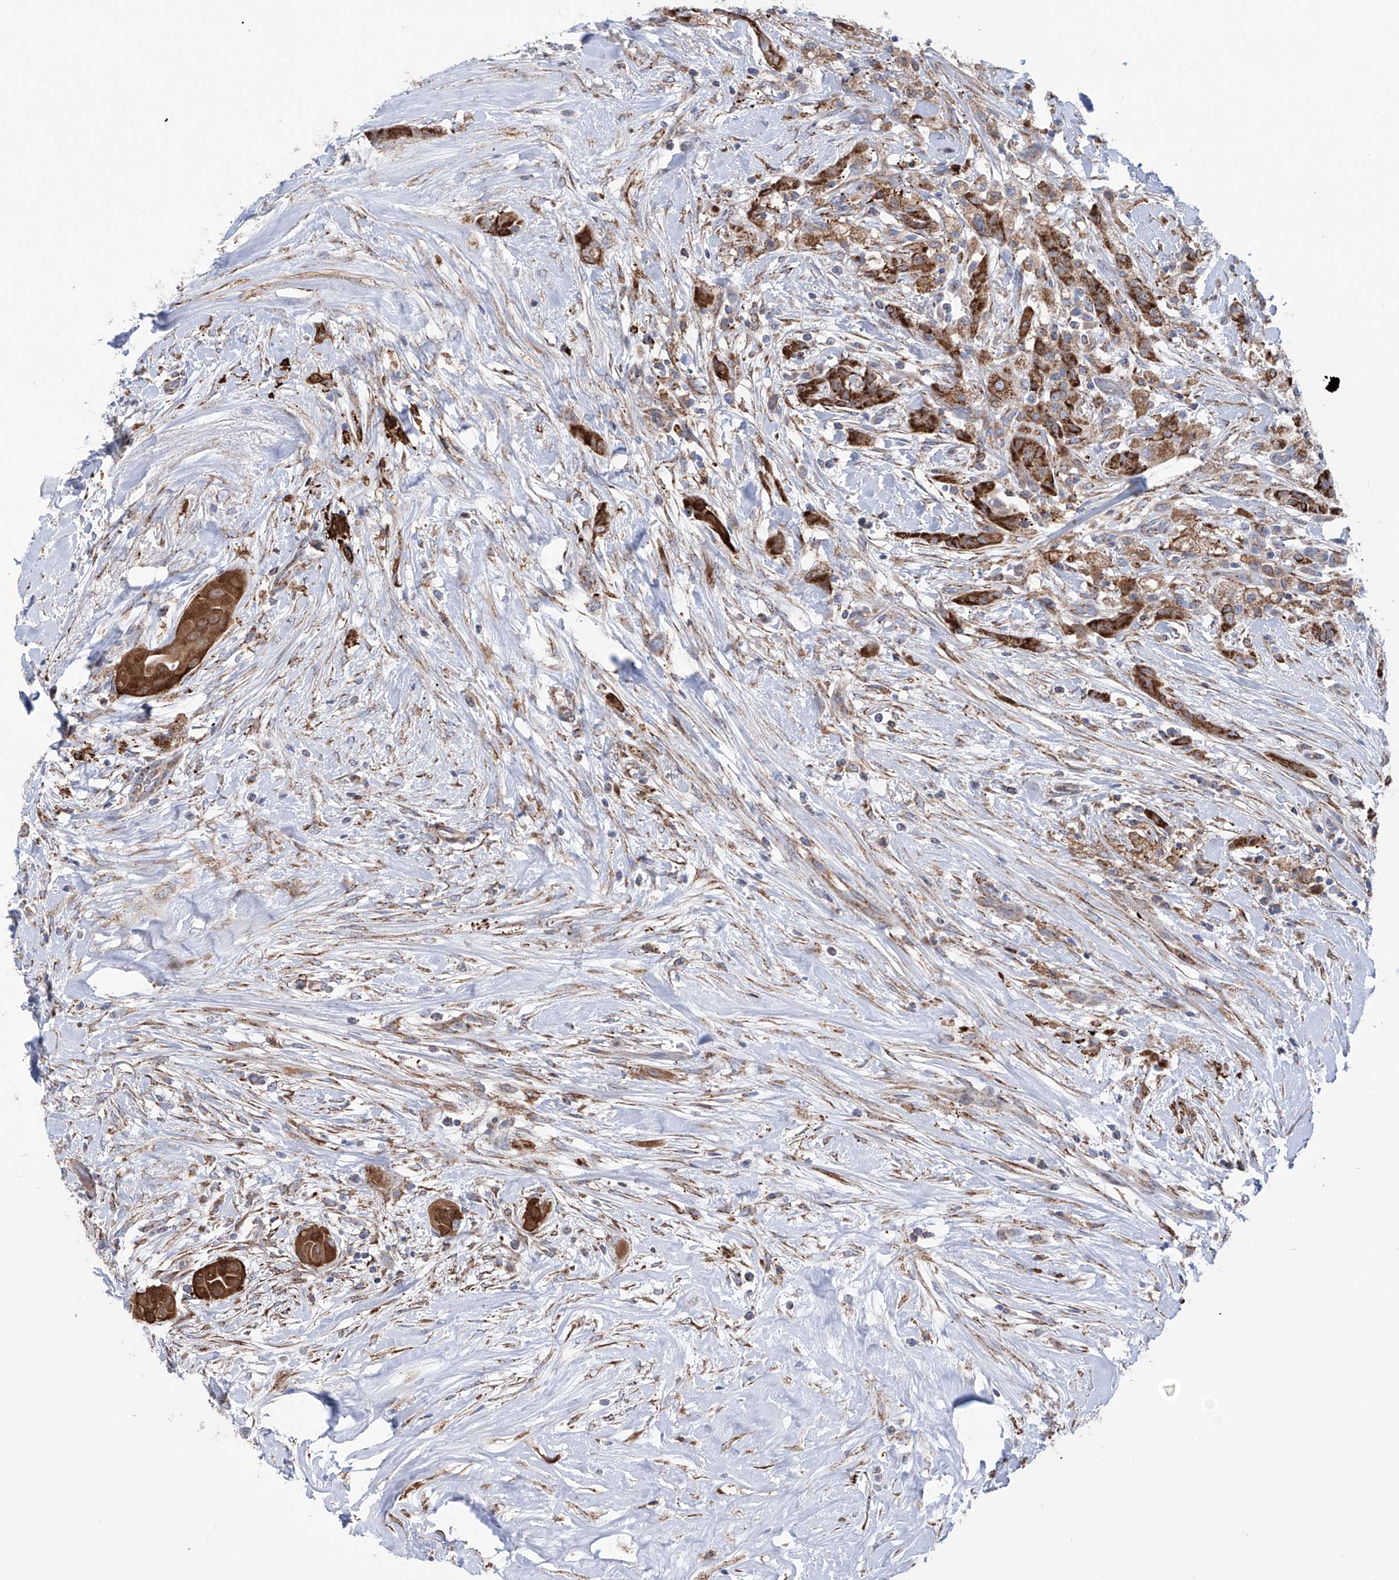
{"staining": {"intensity": "strong", "quantity": ">75%", "location": "cytoplasmic/membranous"}, "tissue": "thyroid cancer", "cell_type": "Tumor cells", "image_type": "cancer", "snomed": [{"axis": "morphology", "description": "Papillary adenocarcinoma, NOS"}, {"axis": "topography", "description": "Thyroid gland"}], "caption": "Papillary adenocarcinoma (thyroid) was stained to show a protein in brown. There is high levels of strong cytoplasmic/membranous expression in approximately >75% of tumor cells.", "gene": "ALDH6A1", "patient": {"sex": "female", "age": 59}}